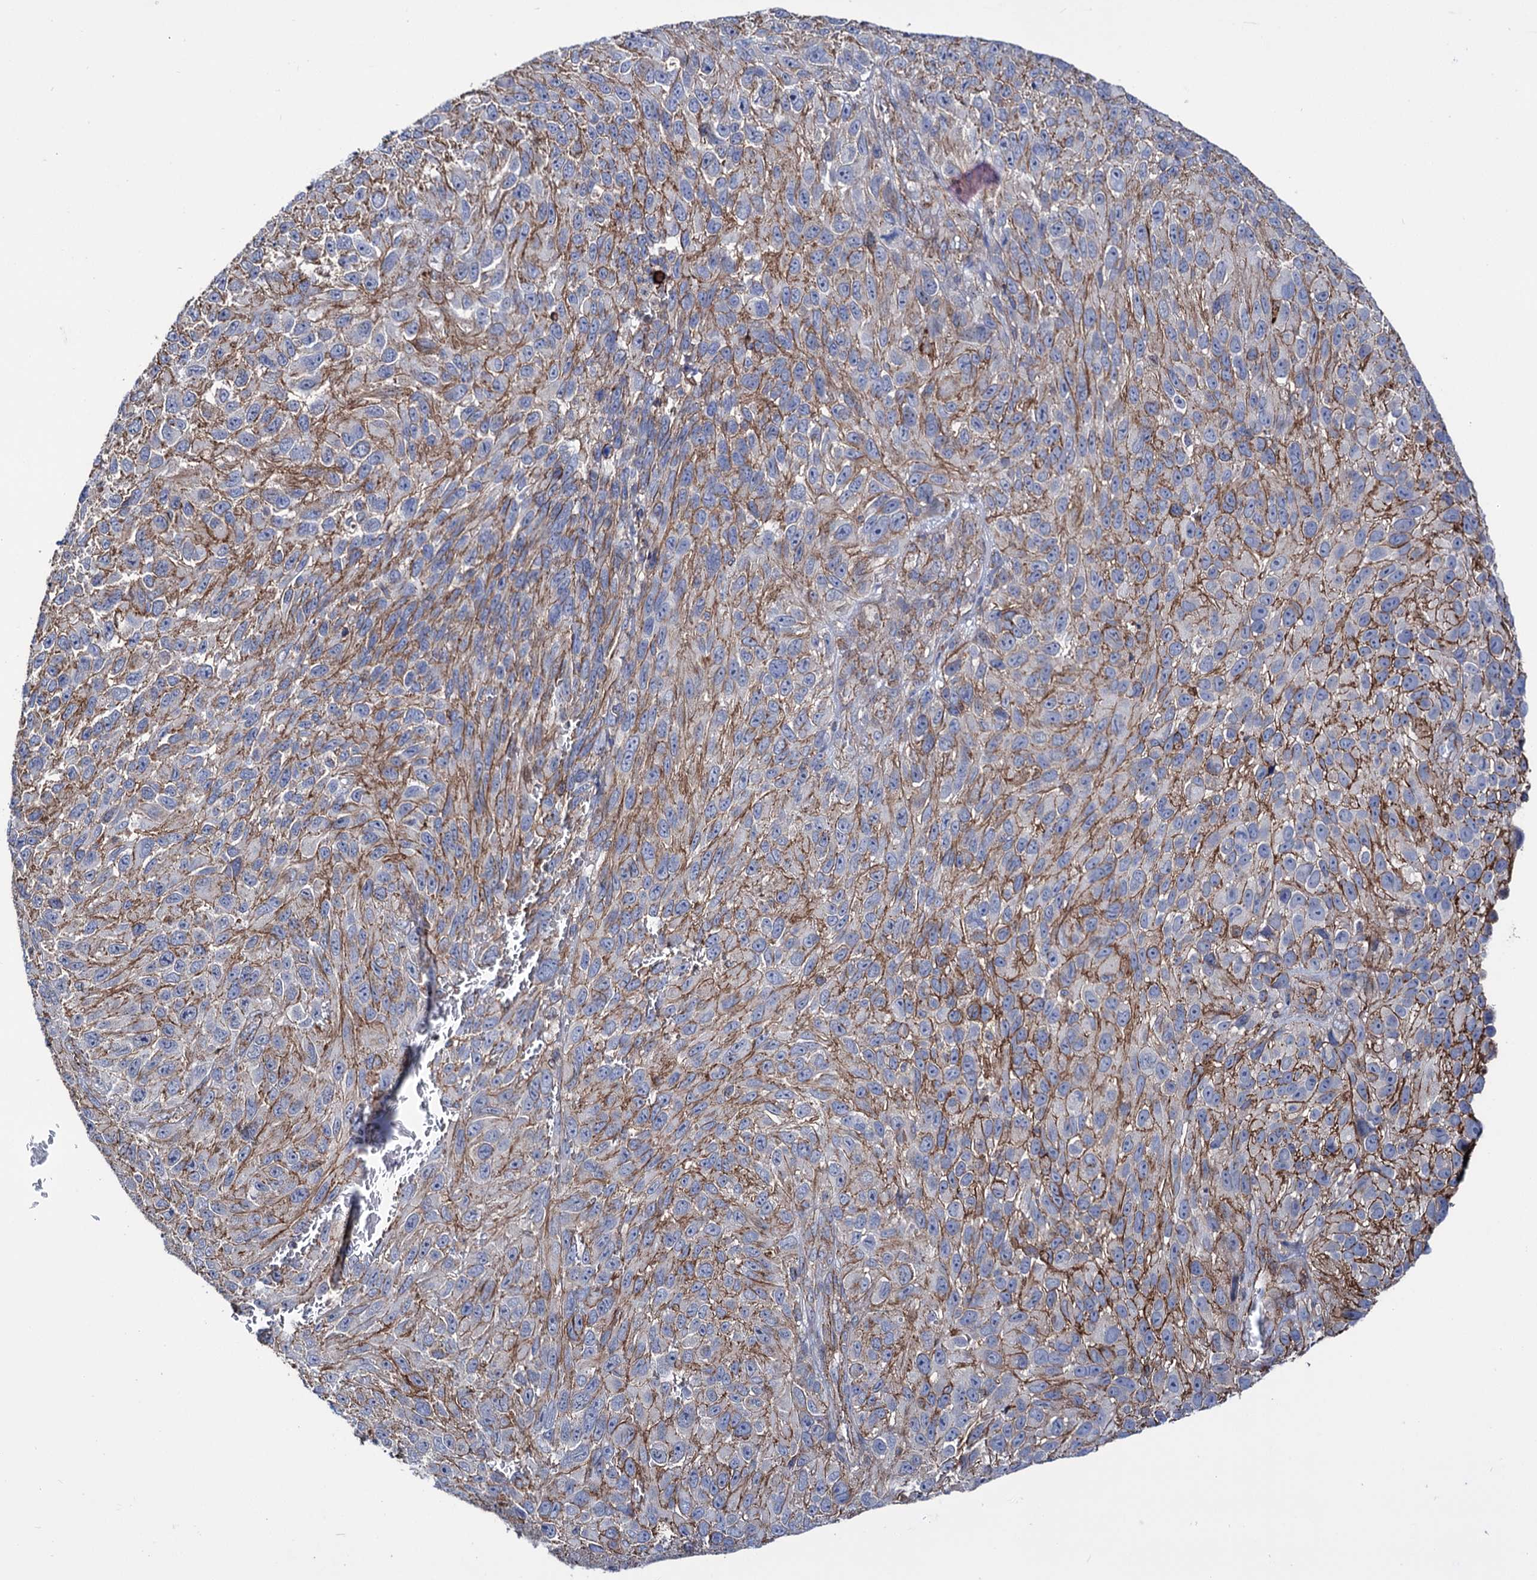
{"staining": {"intensity": "negative", "quantity": "none", "location": "none"}, "tissue": "melanoma", "cell_type": "Tumor cells", "image_type": "cancer", "snomed": [{"axis": "morphology", "description": "Normal tissue, NOS"}, {"axis": "morphology", "description": "Malignant melanoma, NOS"}, {"axis": "topography", "description": "Skin"}], "caption": "A high-resolution image shows IHC staining of malignant melanoma, which shows no significant expression in tumor cells. (DAB (3,3'-diaminobenzidine) immunohistochemistry visualized using brightfield microscopy, high magnification).", "gene": "DEF6", "patient": {"sex": "female", "age": 96}}